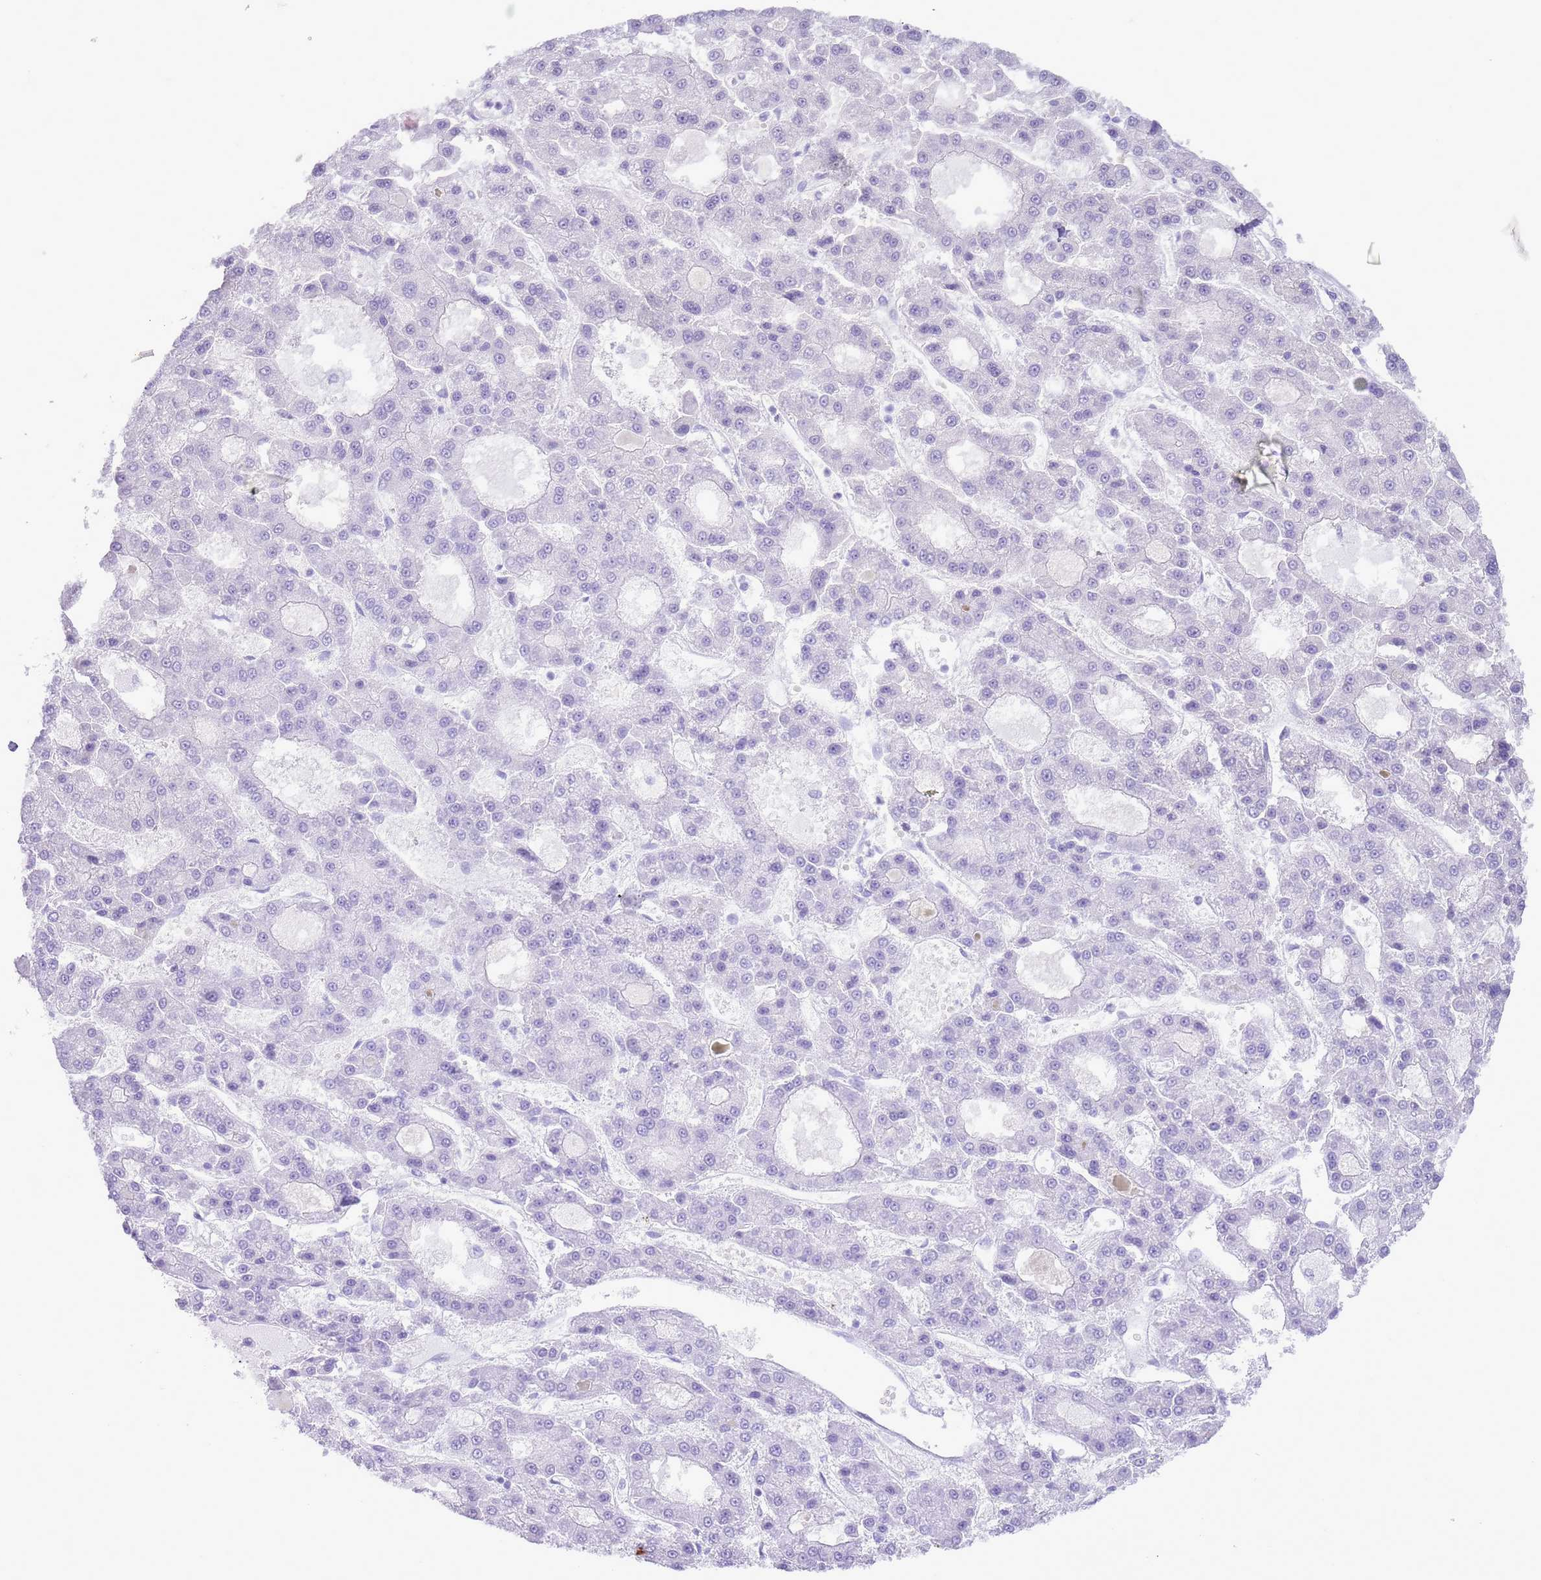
{"staining": {"intensity": "negative", "quantity": "none", "location": "none"}, "tissue": "liver cancer", "cell_type": "Tumor cells", "image_type": "cancer", "snomed": [{"axis": "morphology", "description": "Carcinoma, Hepatocellular, NOS"}, {"axis": "topography", "description": "Liver"}], "caption": "Liver cancer stained for a protein using IHC shows no expression tumor cells.", "gene": "GMNN", "patient": {"sex": "male", "age": 70}}